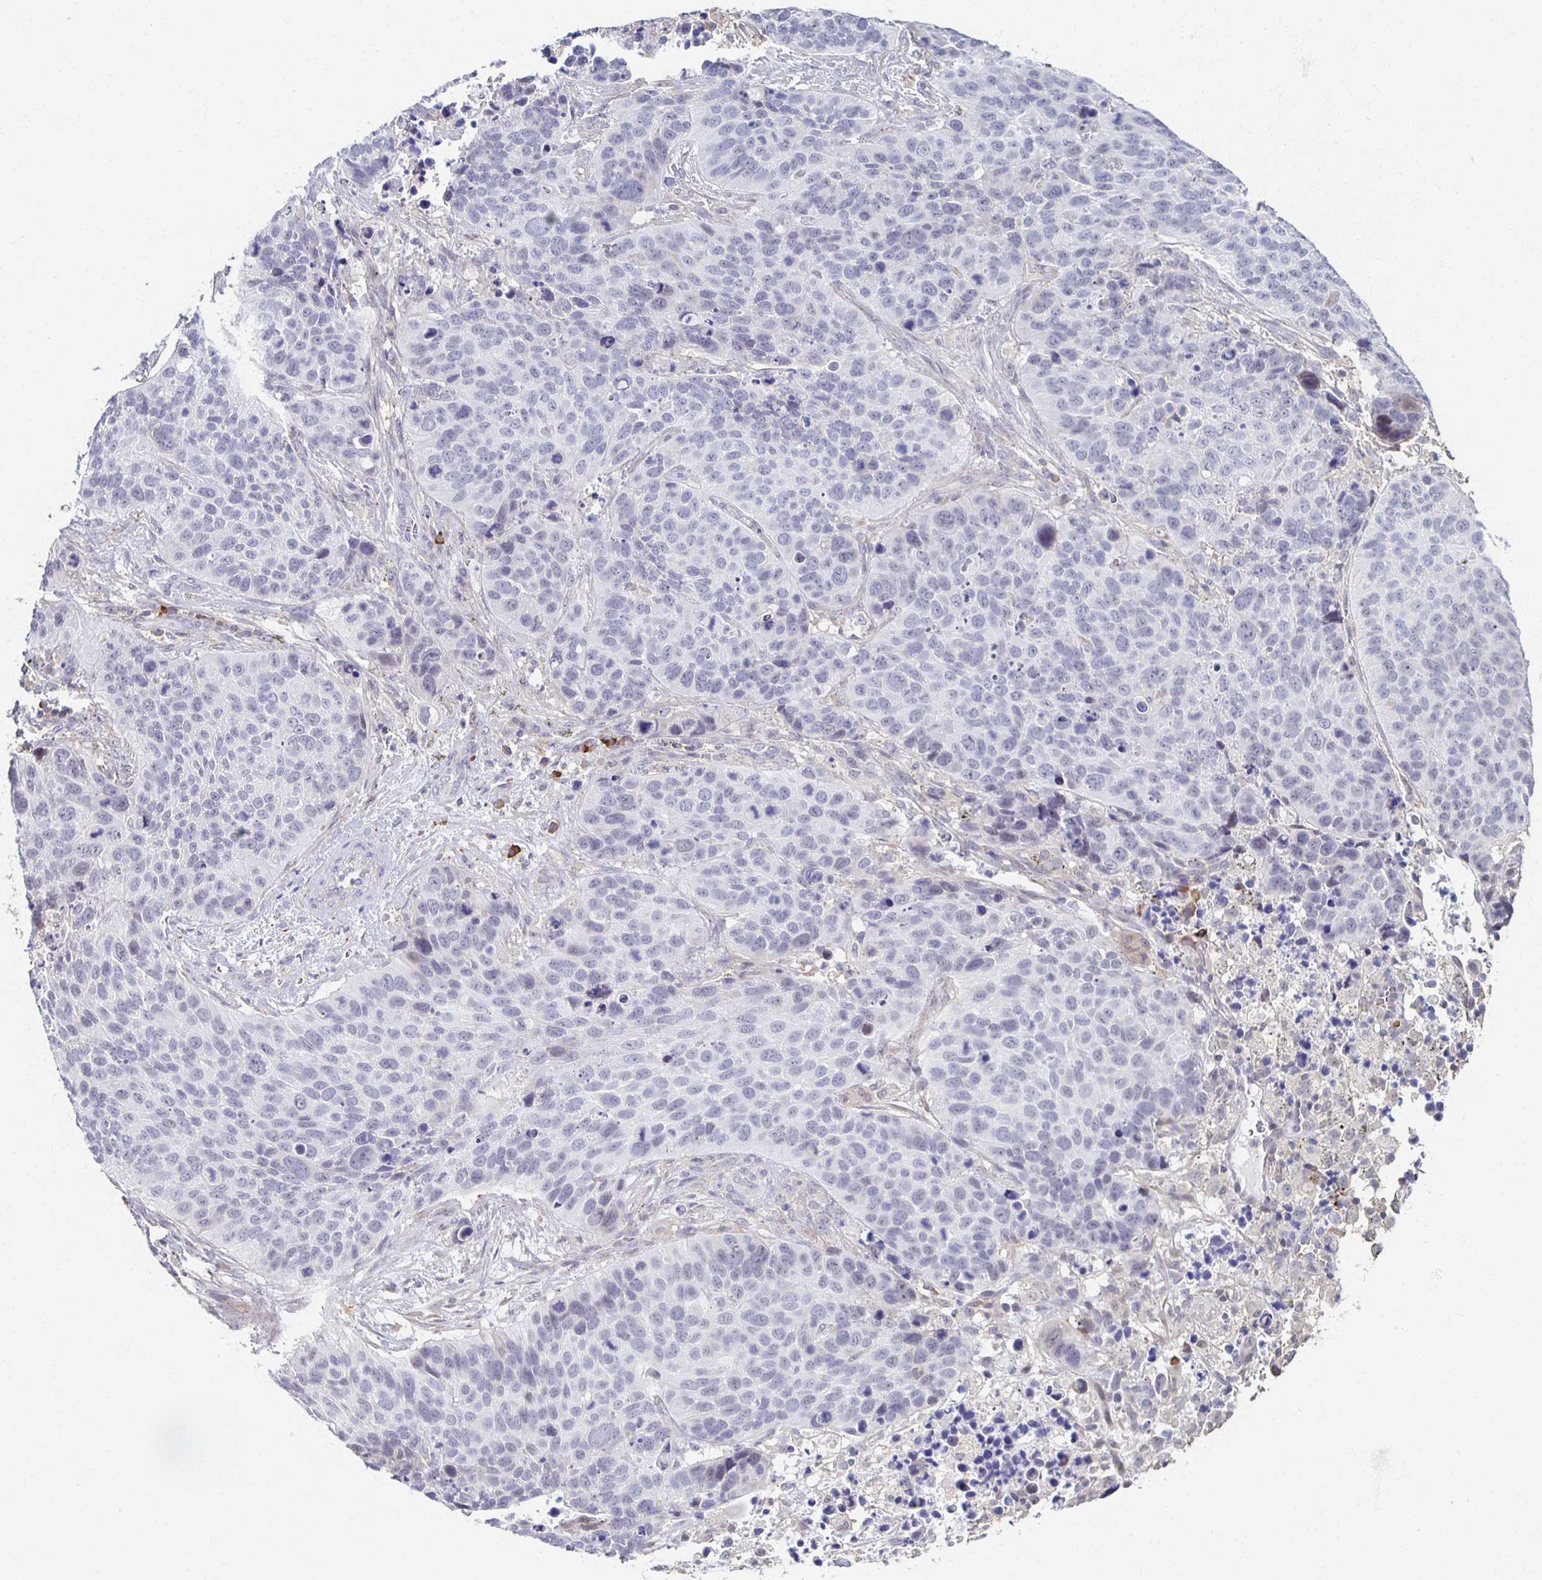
{"staining": {"intensity": "negative", "quantity": "none", "location": "none"}, "tissue": "lung cancer", "cell_type": "Tumor cells", "image_type": "cancer", "snomed": [{"axis": "morphology", "description": "Squamous cell carcinoma, NOS"}, {"axis": "topography", "description": "Lung"}], "caption": "DAB (3,3'-diaminobenzidine) immunohistochemical staining of human lung squamous cell carcinoma demonstrates no significant positivity in tumor cells. (DAB (3,3'-diaminobenzidine) immunohistochemistry, high magnification).", "gene": "ZNF692", "patient": {"sex": "male", "age": 62}}